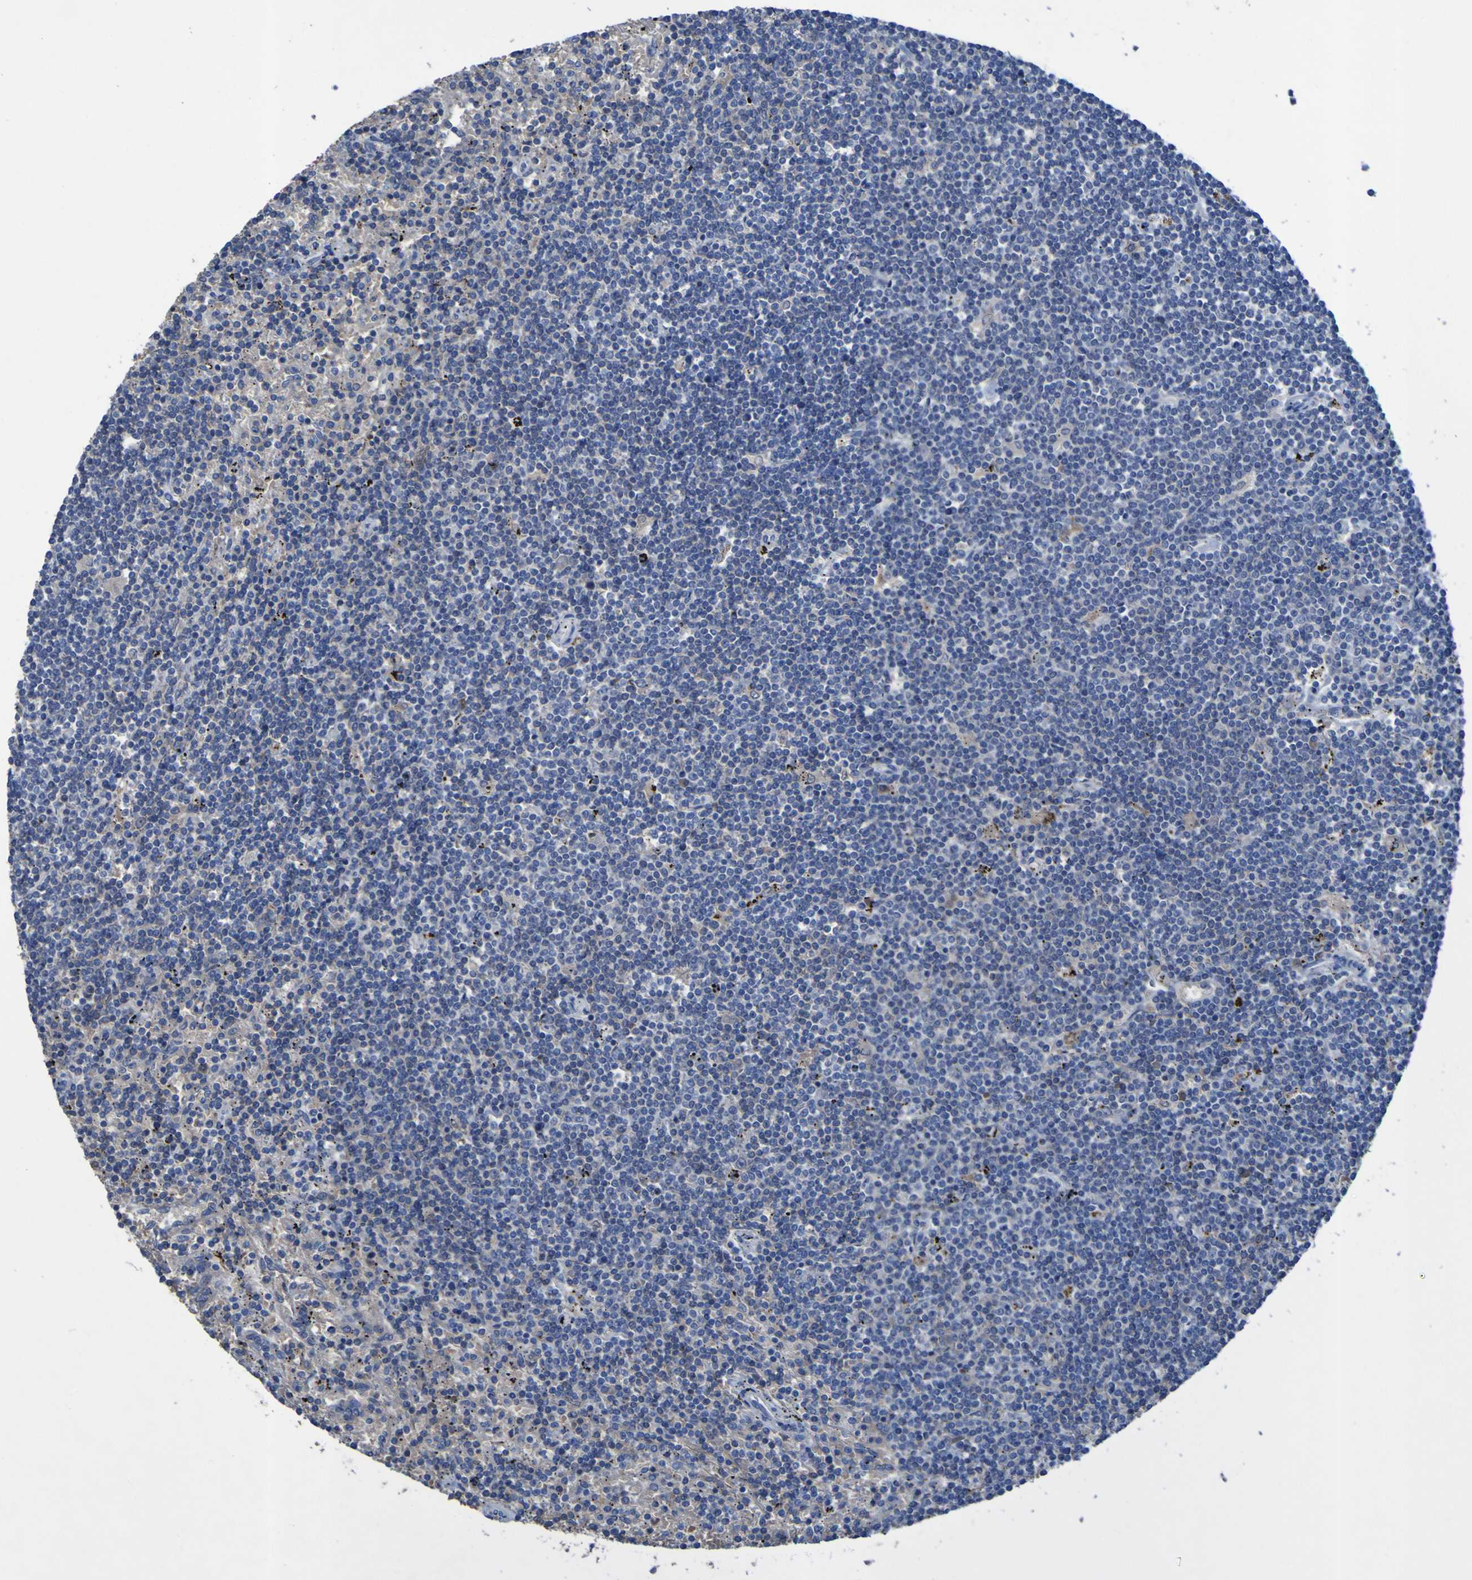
{"staining": {"intensity": "negative", "quantity": "none", "location": "none"}, "tissue": "lymphoma", "cell_type": "Tumor cells", "image_type": "cancer", "snomed": [{"axis": "morphology", "description": "Malignant lymphoma, non-Hodgkin's type, Low grade"}, {"axis": "topography", "description": "Spleen"}], "caption": "A histopathology image of human lymphoma is negative for staining in tumor cells.", "gene": "SGK2", "patient": {"sex": "male", "age": 76}}